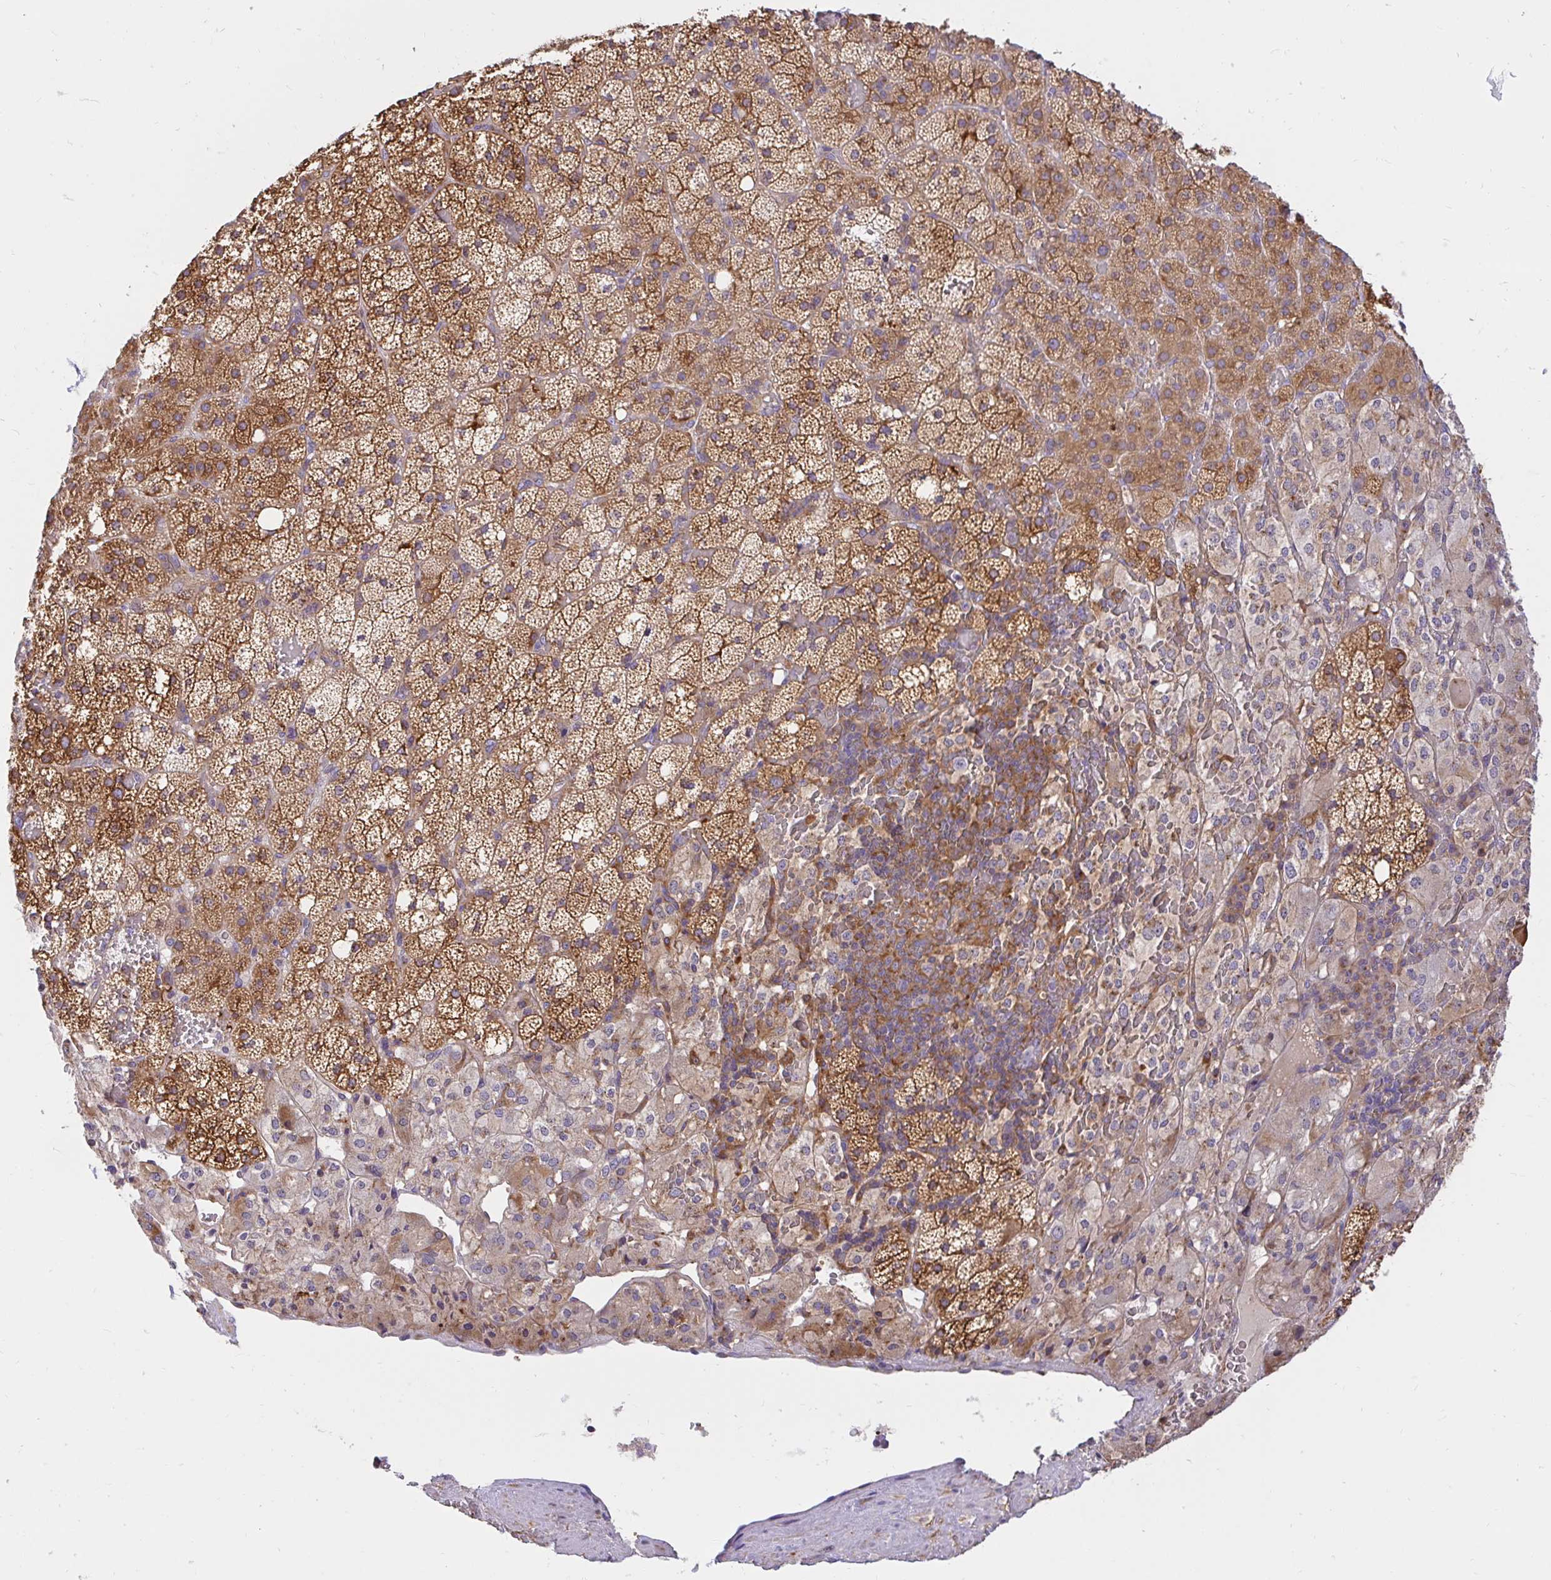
{"staining": {"intensity": "strong", "quantity": ">75%", "location": "cytoplasmic/membranous"}, "tissue": "adrenal gland", "cell_type": "Glandular cells", "image_type": "normal", "snomed": [{"axis": "morphology", "description": "Normal tissue, NOS"}, {"axis": "topography", "description": "Adrenal gland"}], "caption": "The histopathology image reveals a brown stain indicating the presence of a protein in the cytoplasmic/membranous of glandular cells in adrenal gland.", "gene": "ABCB10", "patient": {"sex": "male", "age": 53}}